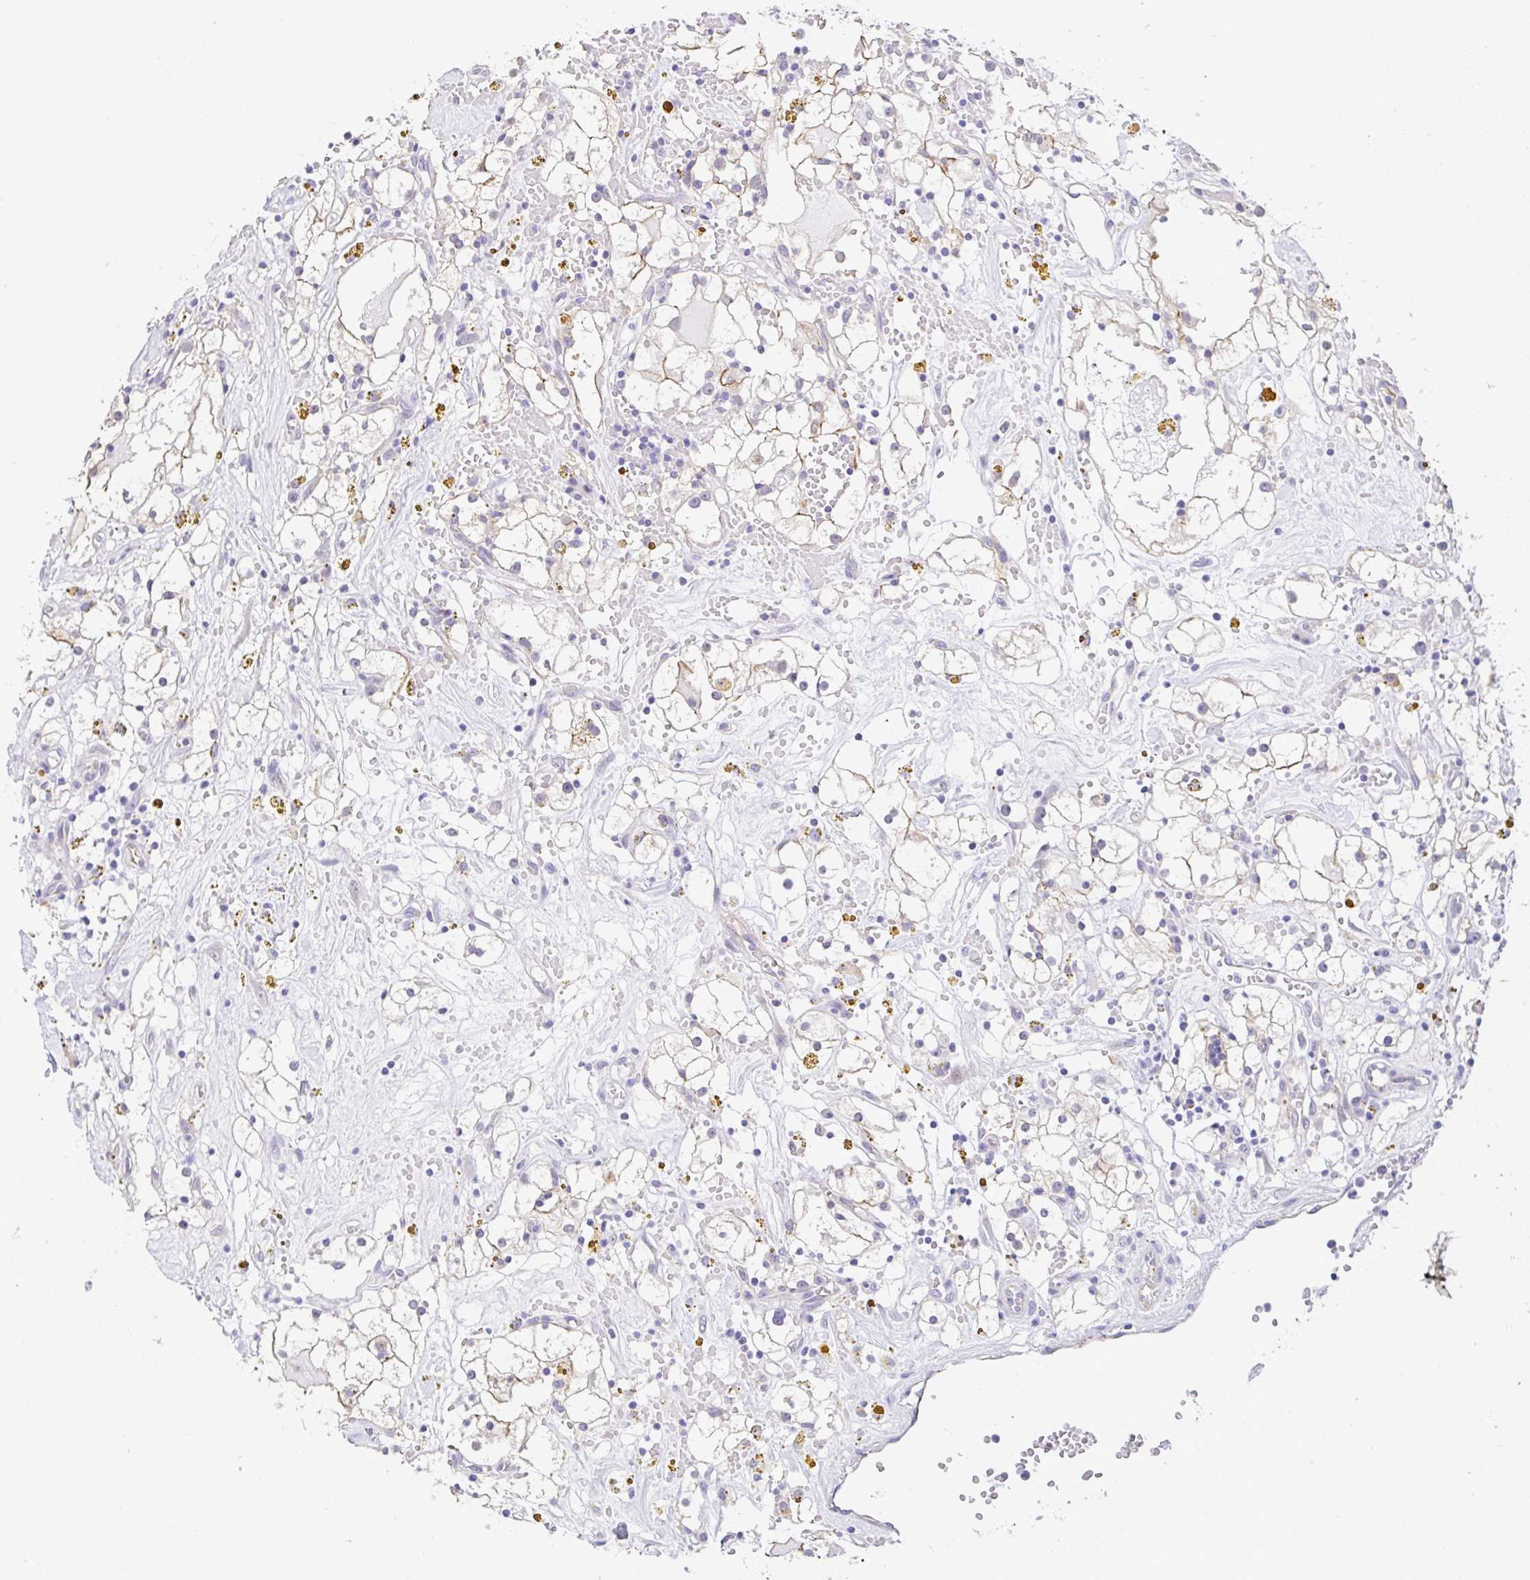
{"staining": {"intensity": "negative", "quantity": "none", "location": "none"}, "tissue": "renal cancer", "cell_type": "Tumor cells", "image_type": "cancer", "snomed": [{"axis": "morphology", "description": "Adenocarcinoma, NOS"}, {"axis": "topography", "description": "Kidney"}], "caption": "Immunohistochemistry histopathology image of adenocarcinoma (renal) stained for a protein (brown), which displays no expression in tumor cells.", "gene": "CGNL1", "patient": {"sex": "male", "age": 56}}